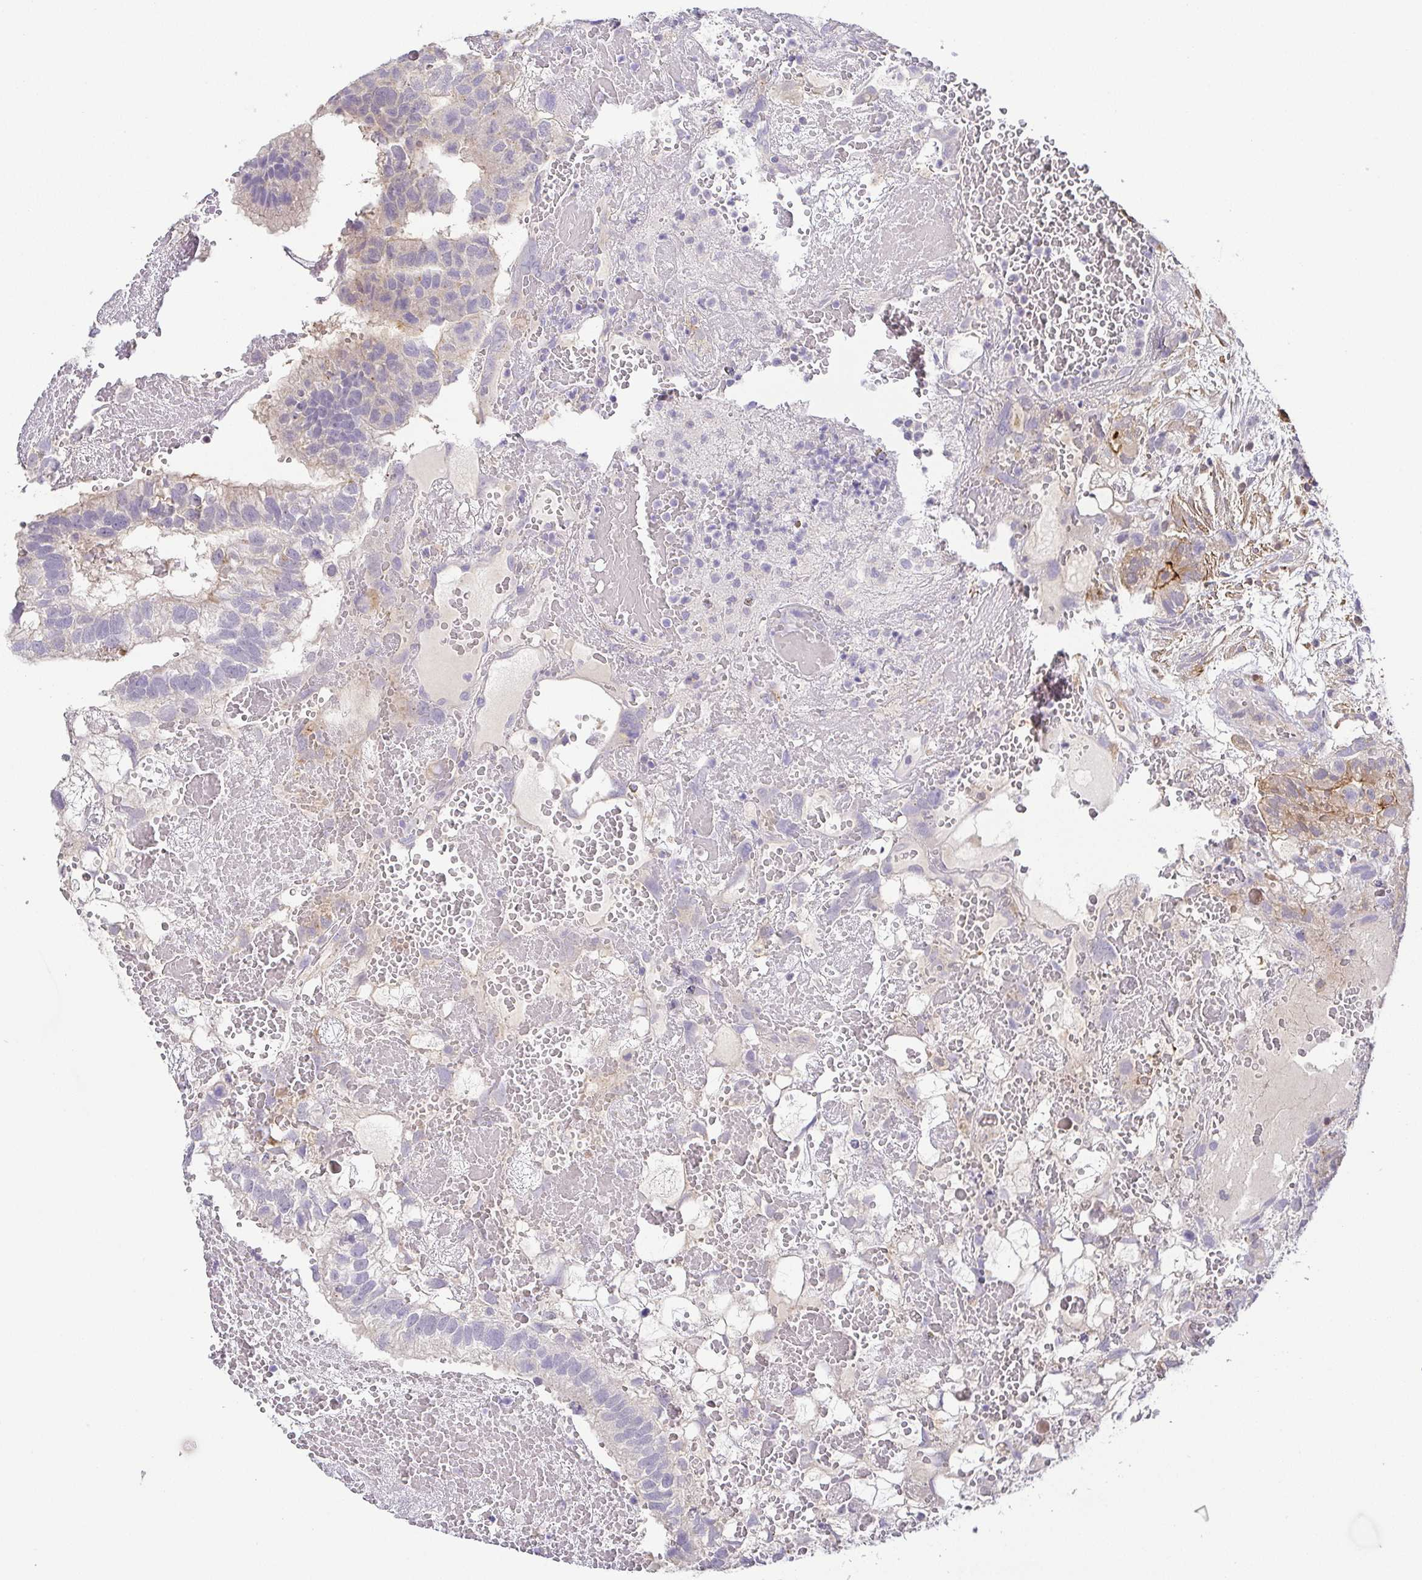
{"staining": {"intensity": "weak", "quantity": "<25%", "location": "cytoplasmic/membranous"}, "tissue": "testis cancer", "cell_type": "Tumor cells", "image_type": "cancer", "snomed": [{"axis": "morphology", "description": "Normal tissue, NOS"}, {"axis": "morphology", "description": "Carcinoma, Embryonal, NOS"}, {"axis": "topography", "description": "Testis"}], "caption": "A photomicrograph of human testis cancer is negative for staining in tumor cells.", "gene": "RNASE7", "patient": {"sex": "male", "age": 32}}